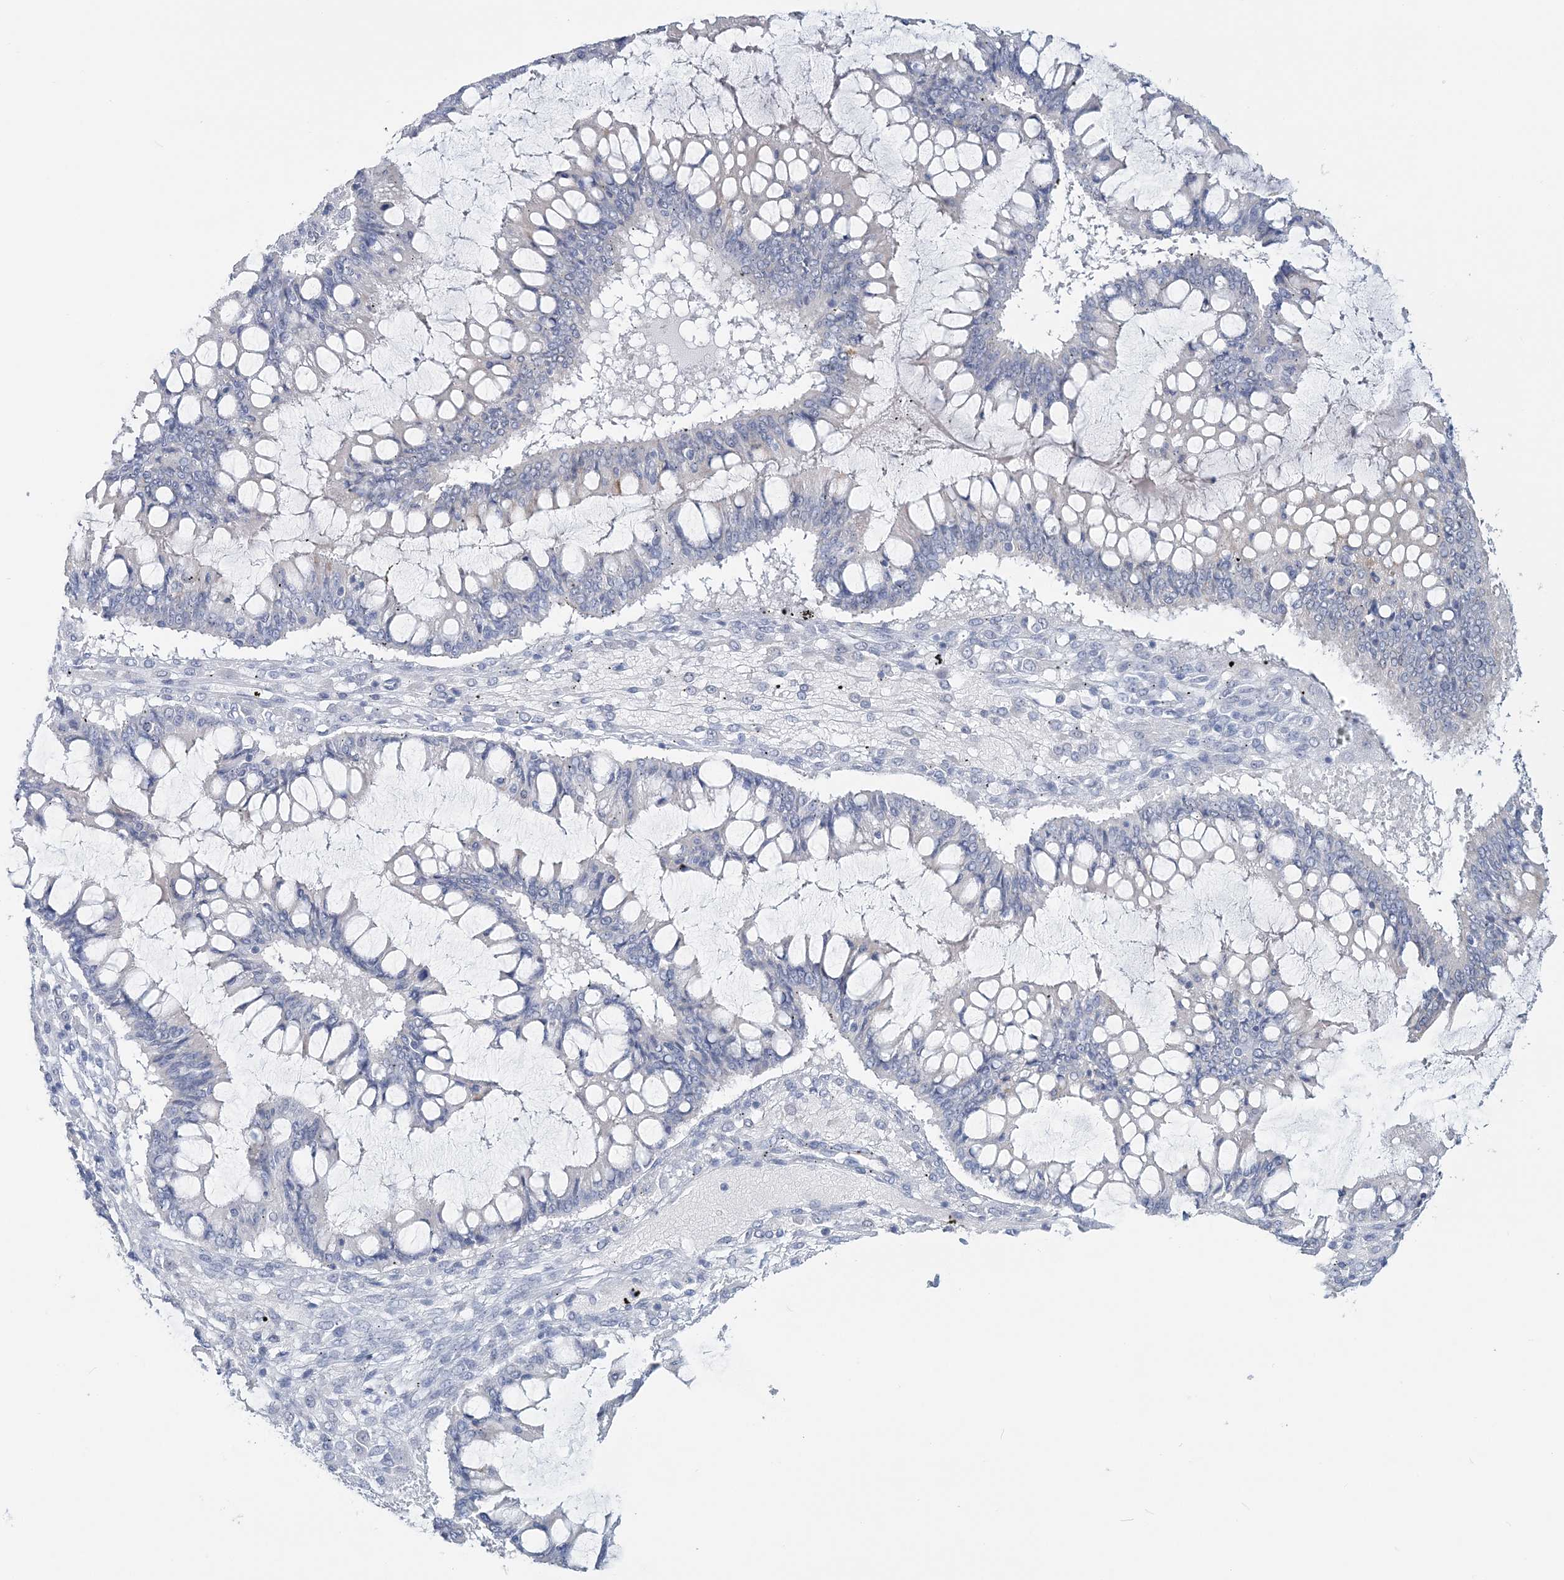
{"staining": {"intensity": "negative", "quantity": "none", "location": "none"}, "tissue": "ovarian cancer", "cell_type": "Tumor cells", "image_type": "cancer", "snomed": [{"axis": "morphology", "description": "Cystadenocarcinoma, mucinous, NOS"}, {"axis": "topography", "description": "Ovary"}], "caption": "Human ovarian cancer (mucinous cystadenocarcinoma) stained for a protein using immunohistochemistry (IHC) reveals no positivity in tumor cells.", "gene": "CYP3A4", "patient": {"sex": "female", "age": 73}}